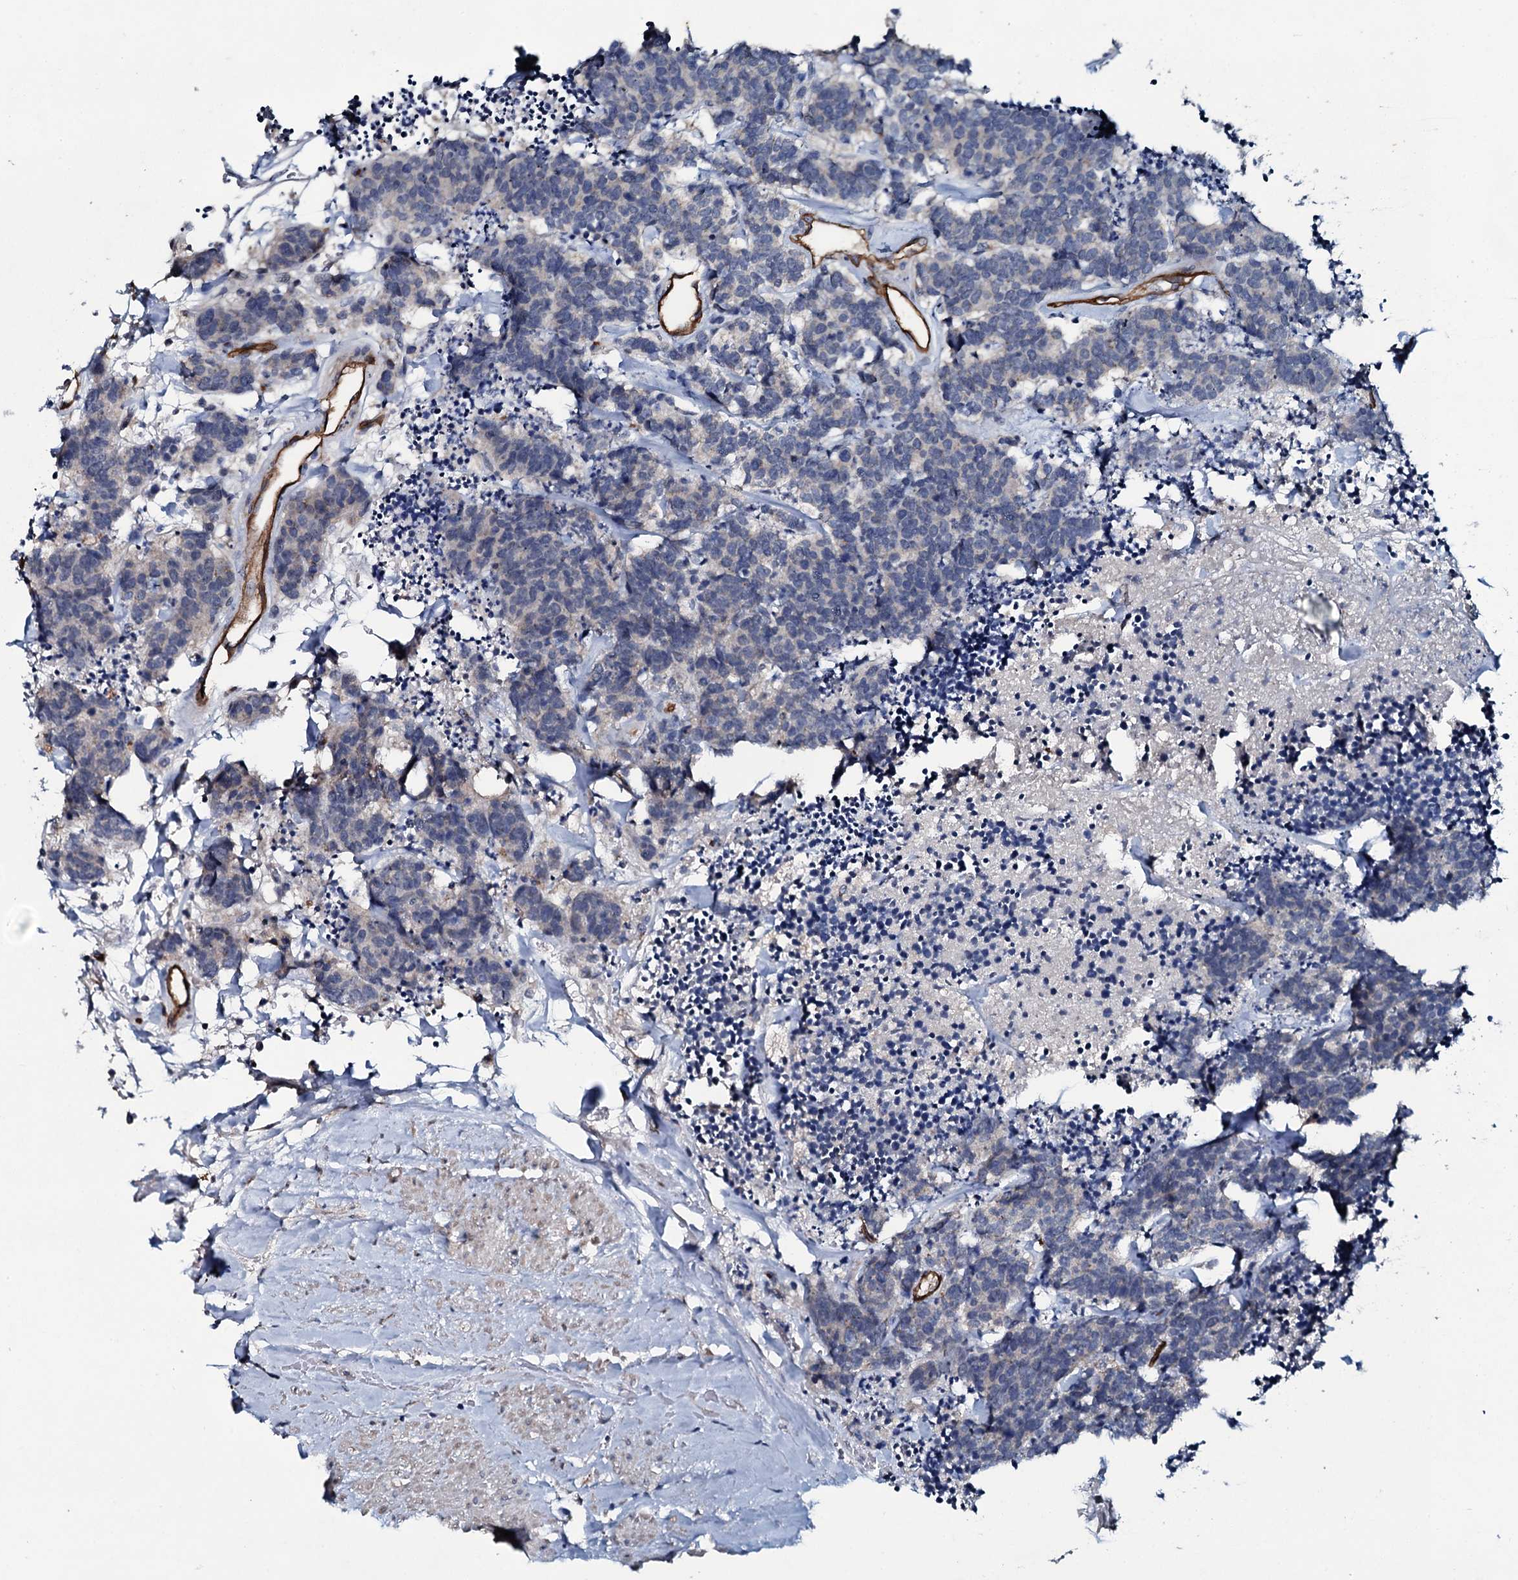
{"staining": {"intensity": "negative", "quantity": "none", "location": "none"}, "tissue": "carcinoid", "cell_type": "Tumor cells", "image_type": "cancer", "snomed": [{"axis": "morphology", "description": "Carcinoma, NOS"}, {"axis": "morphology", "description": "Carcinoid, malignant, NOS"}, {"axis": "topography", "description": "Urinary bladder"}], "caption": "An IHC histopathology image of carcinoid is shown. There is no staining in tumor cells of carcinoid.", "gene": "CLEC14A", "patient": {"sex": "male", "age": 57}}